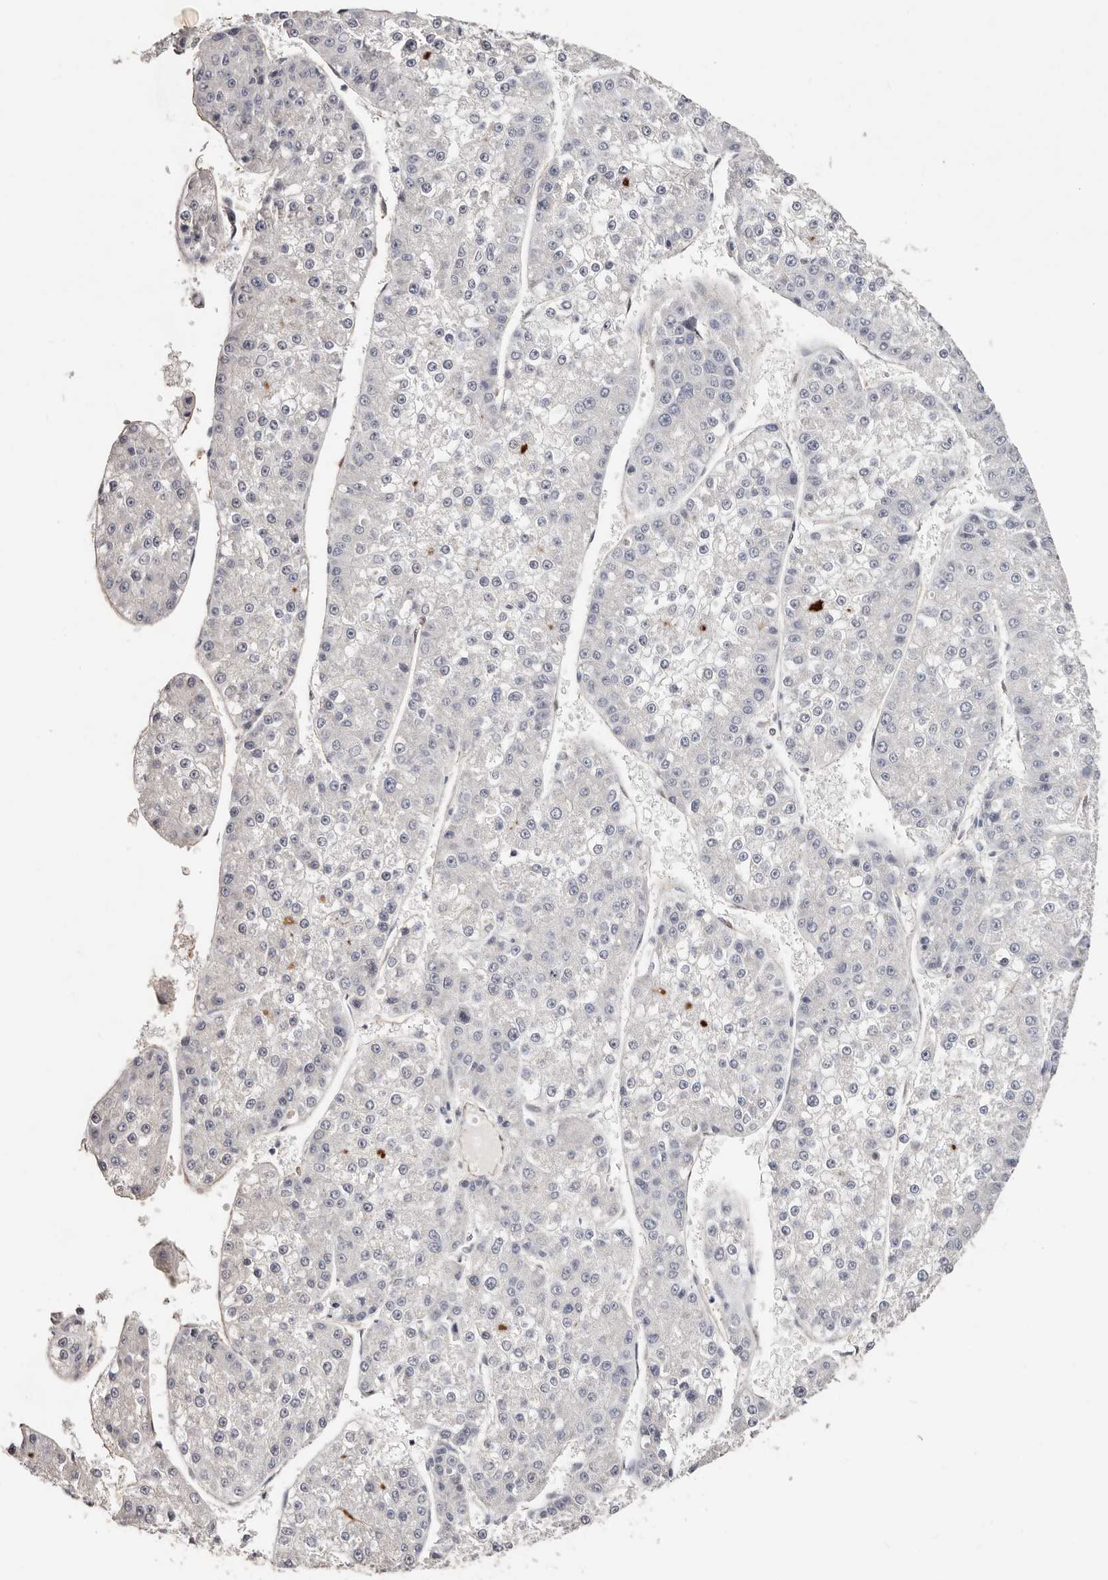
{"staining": {"intensity": "negative", "quantity": "none", "location": "none"}, "tissue": "liver cancer", "cell_type": "Tumor cells", "image_type": "cancer", "snomed": [{"axis": "morphology", "description": "Carcinoma, Hepatocellular, NOS"}, {"axis": "topography", "description": "Liver"}], "caption": "There is no significant positivity in tumor cells of hepatocellular carcinoma (liver).", "gene": "TGM2", "patient": {"sex": "female", "age": 73}}